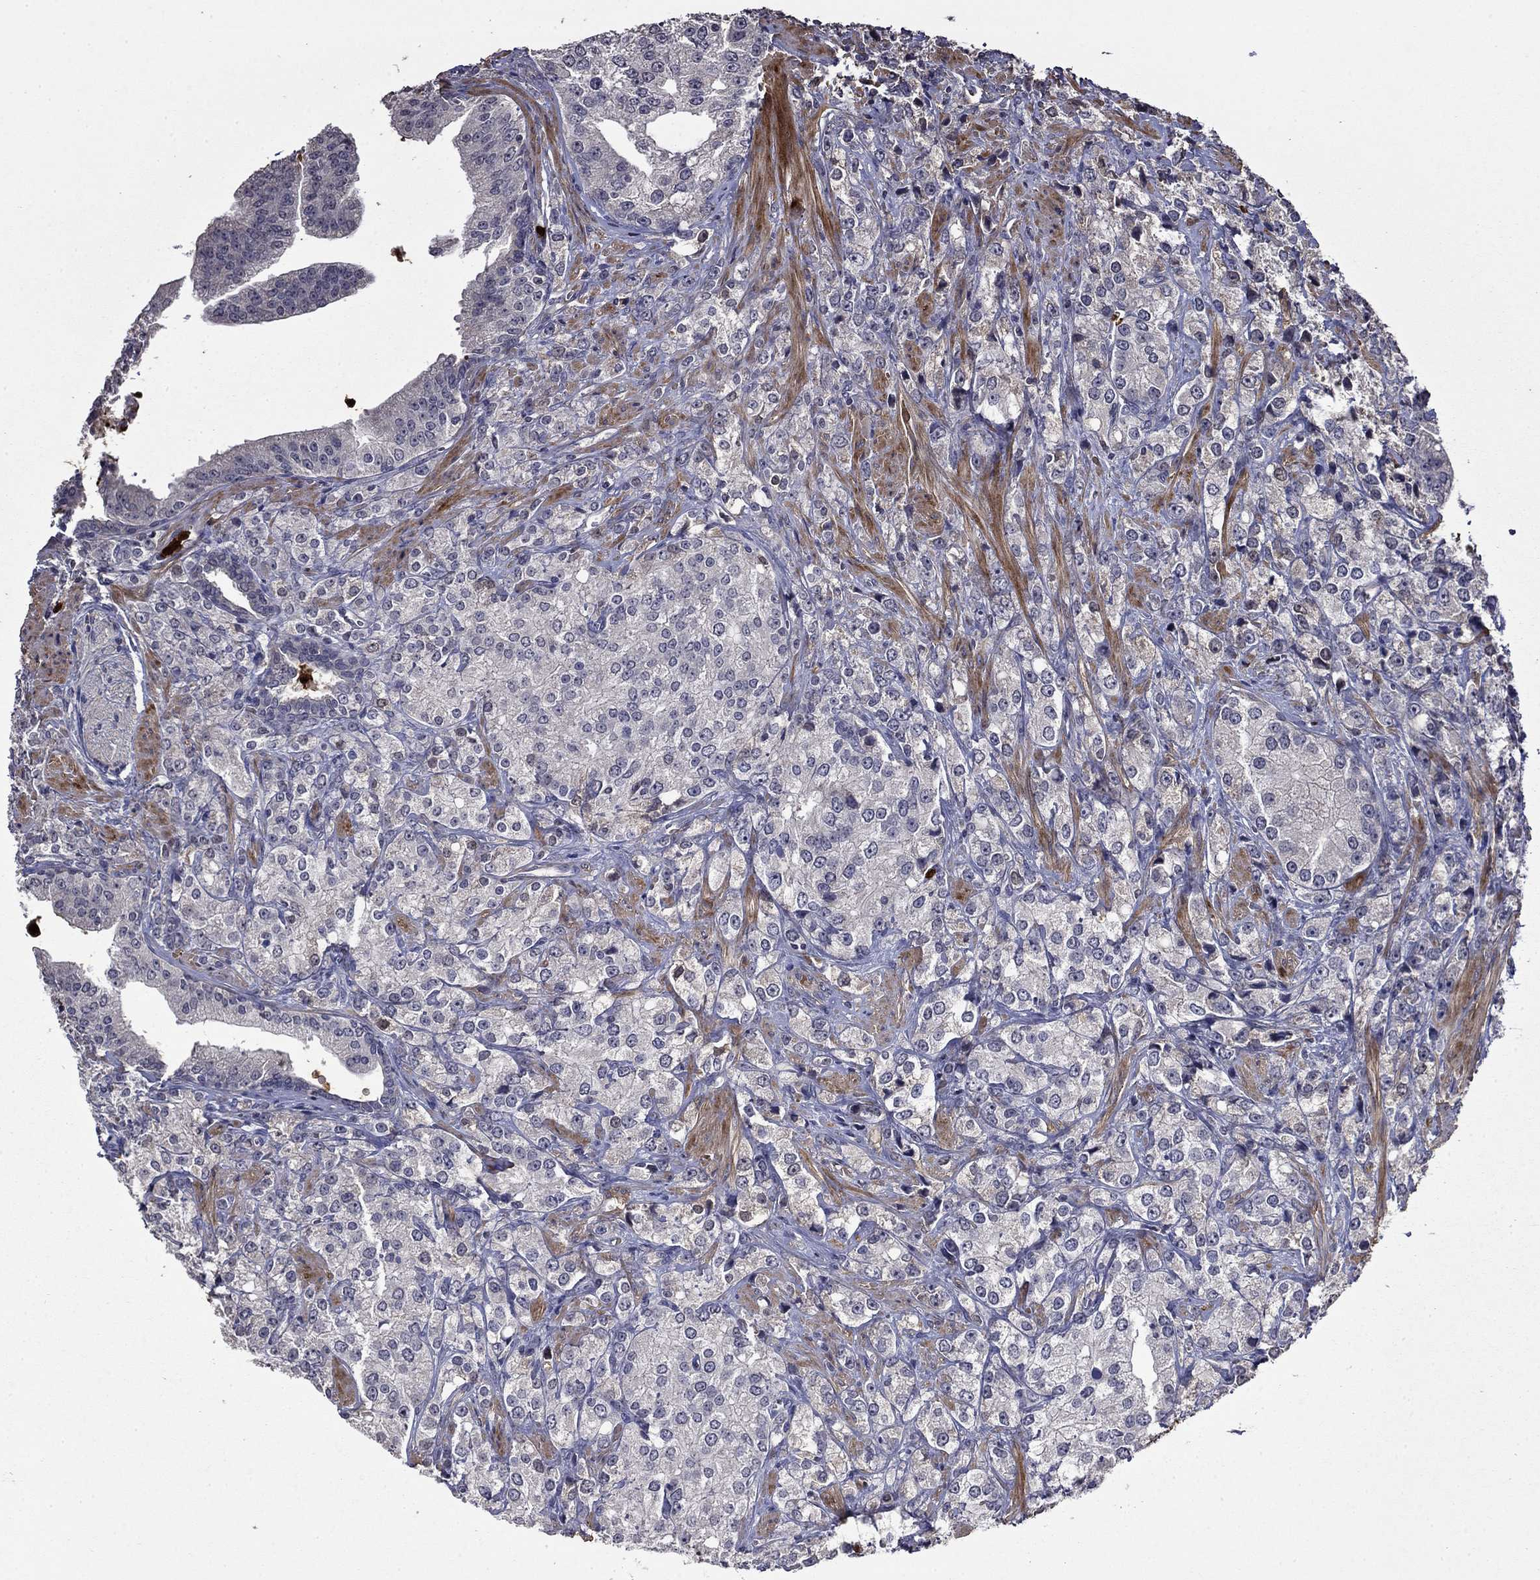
{"staining": {"intensity": "negative", "quantity": "none", "location": "none"}, "tissue": "prostate cancer", "cell_type": "Tumor cells", "image_type": "cancer", "snomed": [{"axis": "morphology", "description": "Adenocarcinoma, NOS"}, {"axis": "topography", "description": "Prostate and seminal vesicle, NOS"}, {"axis": "topography", "description": "Prostate"}], "caption": "Immunohistochemical staining of human adenocarcinoma (prostate) displays no significant staining in tumor cells.", "gene": "SATB1", "patient": {"sex": "male", "age": 68}}